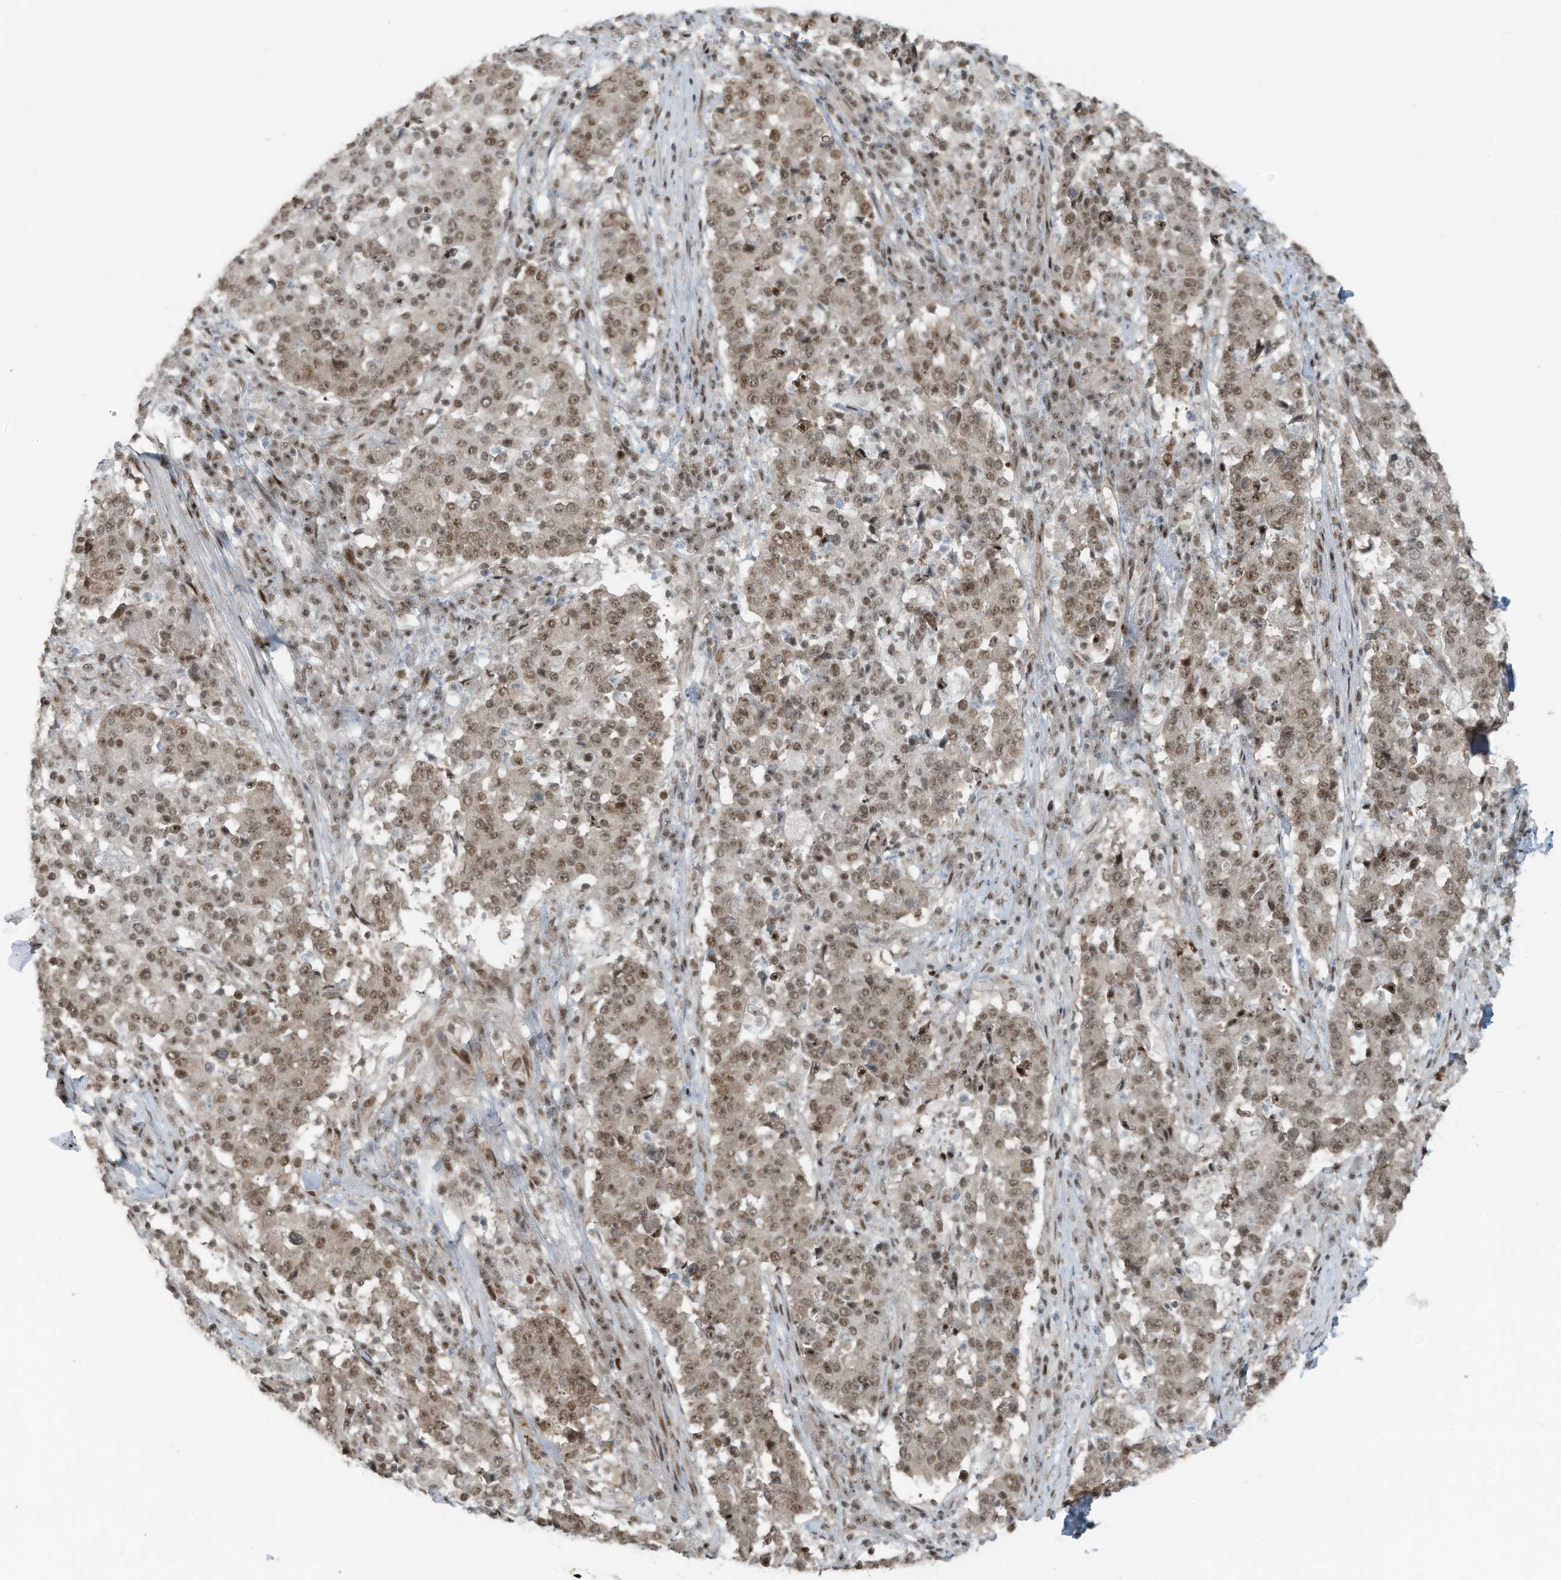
{"staining": {"intensity": "moderate", "quantity": ">75%", "location": "nuclear"}, "tissue": "stomach cancer", "cell_type": "Tumor cells", "image_type": "cancer", "snomed": [{"axis": "morphology", "description": "Adenocarcinoma, NOS"}, {"axis": "topography", "description": "Stomach"}], "caption": "A brown stain labels moderate nuclear expression of a protein in stomach adenocarcinoma tumor cells. (DAB IHC with brightfield microscopy, high magnification).", "gene": "PCNP", "patient": {"sex": "male", "age": 59}}